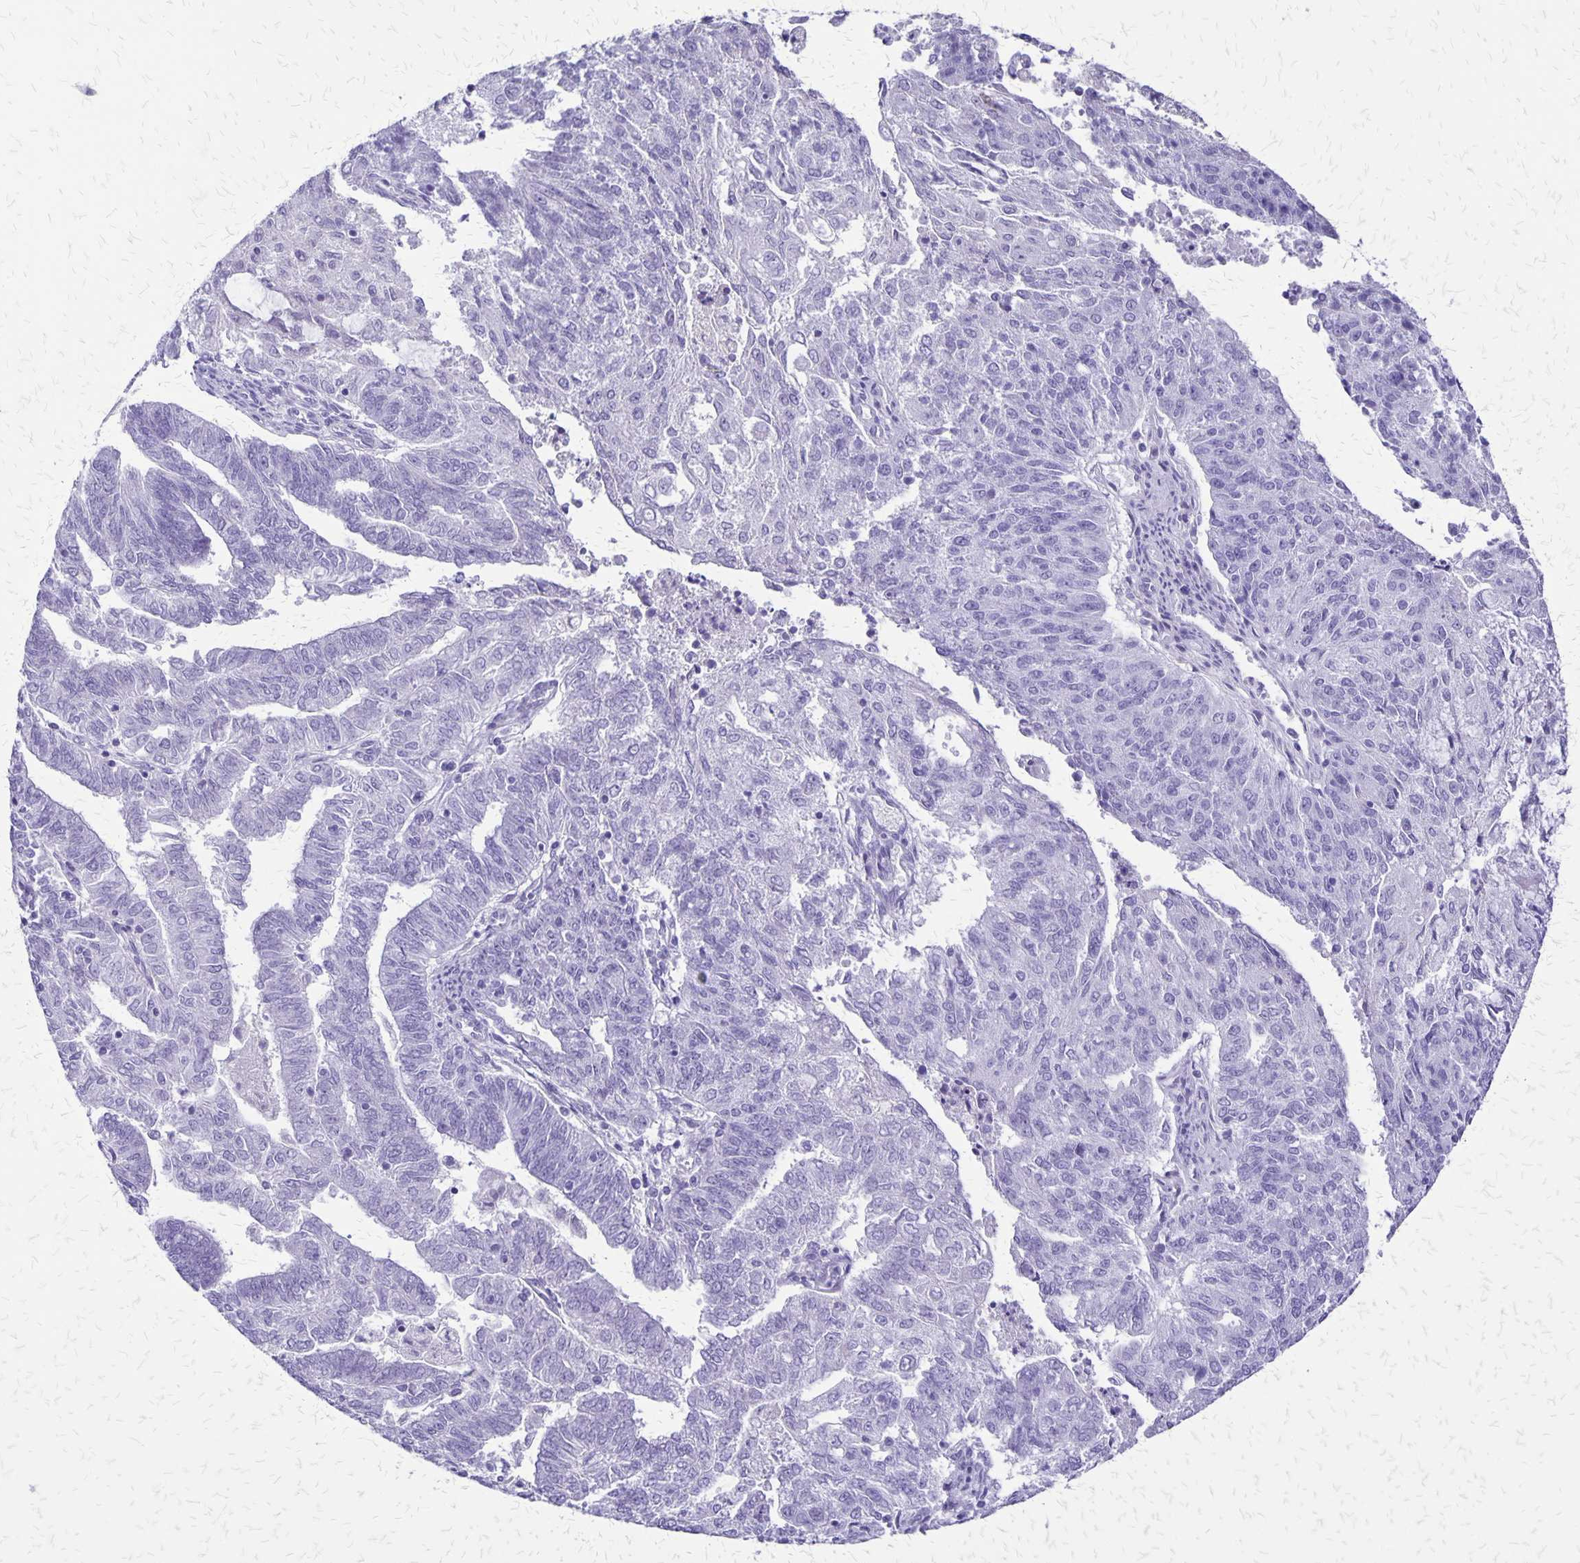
{"staining": {"intensity": "negative", "quantity": "none", "location": "none"}, "tissue": "endometrial cancer", "cell_type": "Tumor cells", "image_type": "cancer", "snomed": [{"axis": "morphology", "description": "Adenocarcinoma, NOS"}, {"axis": "topography", "description": "Endometrium"}], "caption": "Histopathology image shows no protein expression in tumor cells of endometrial adenocarcinoma tissue. Brightfield microscopy of IHC stained with DAB (3,3'-diaminobenzidine) (brown) and hematoxylin (blue), captured at high magnification.", "gene": "SLC13A2", "patient": {"sex": "female", "age": 82}}